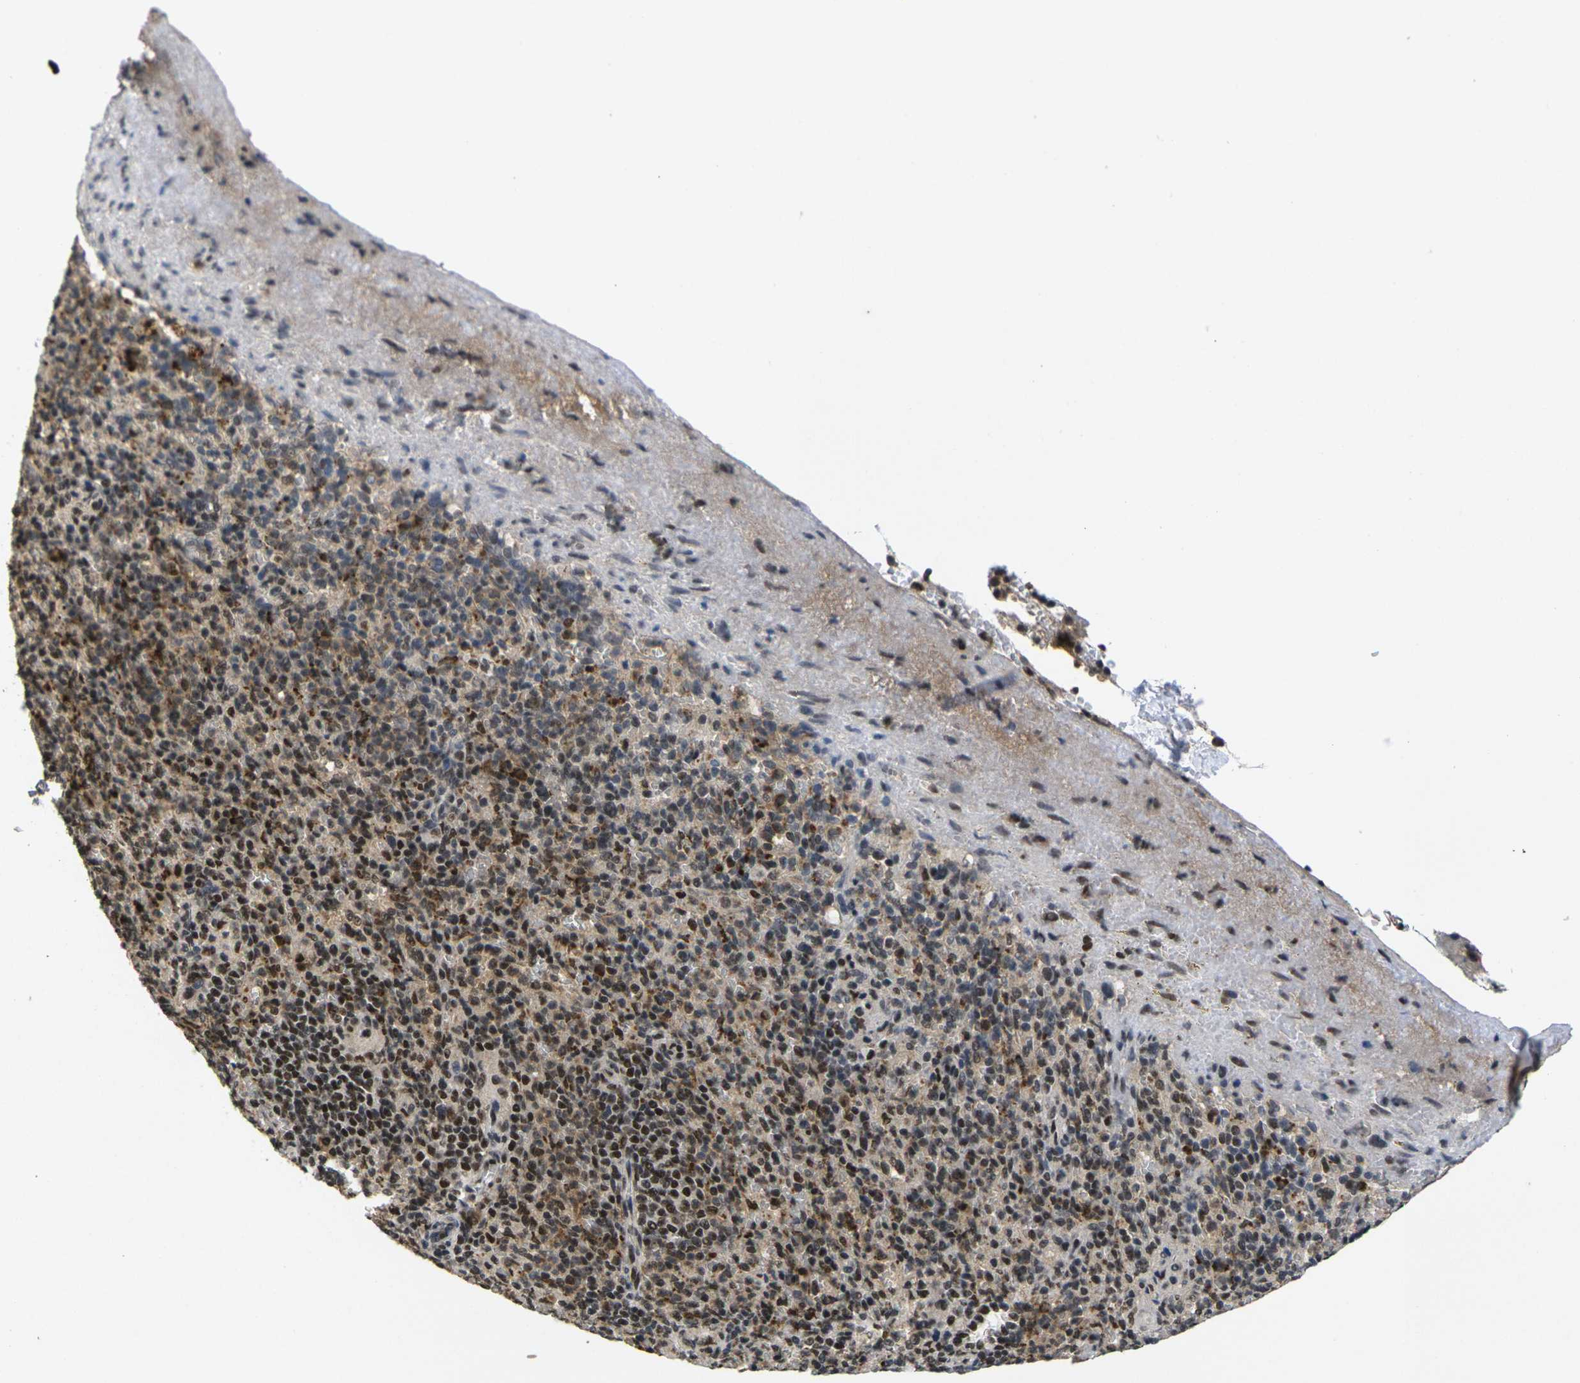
{"staining": {"intensity": "strong", "quantity": ">75%", "location": "nuclear"}, "tissue": "spleen", "cell_type": "Cells in red pulp", "image_type": "normal", "snomed": [{"axis": "morphology", "description": "Normal tissue, NOS"}, {"axis": "topography", "description": "Spleen"}], "caption": "Brown immunohistochemical staining in unremarkable human spleen displays strong nuclear positivity in approximately >75% of cells in red pulp. (DAB (3,3'-diaminobenzidine) IHC with brightfield microscopy, high magnification).", "gene": "GTF2E1", "patient": {"sex": "female", "age": 74}}